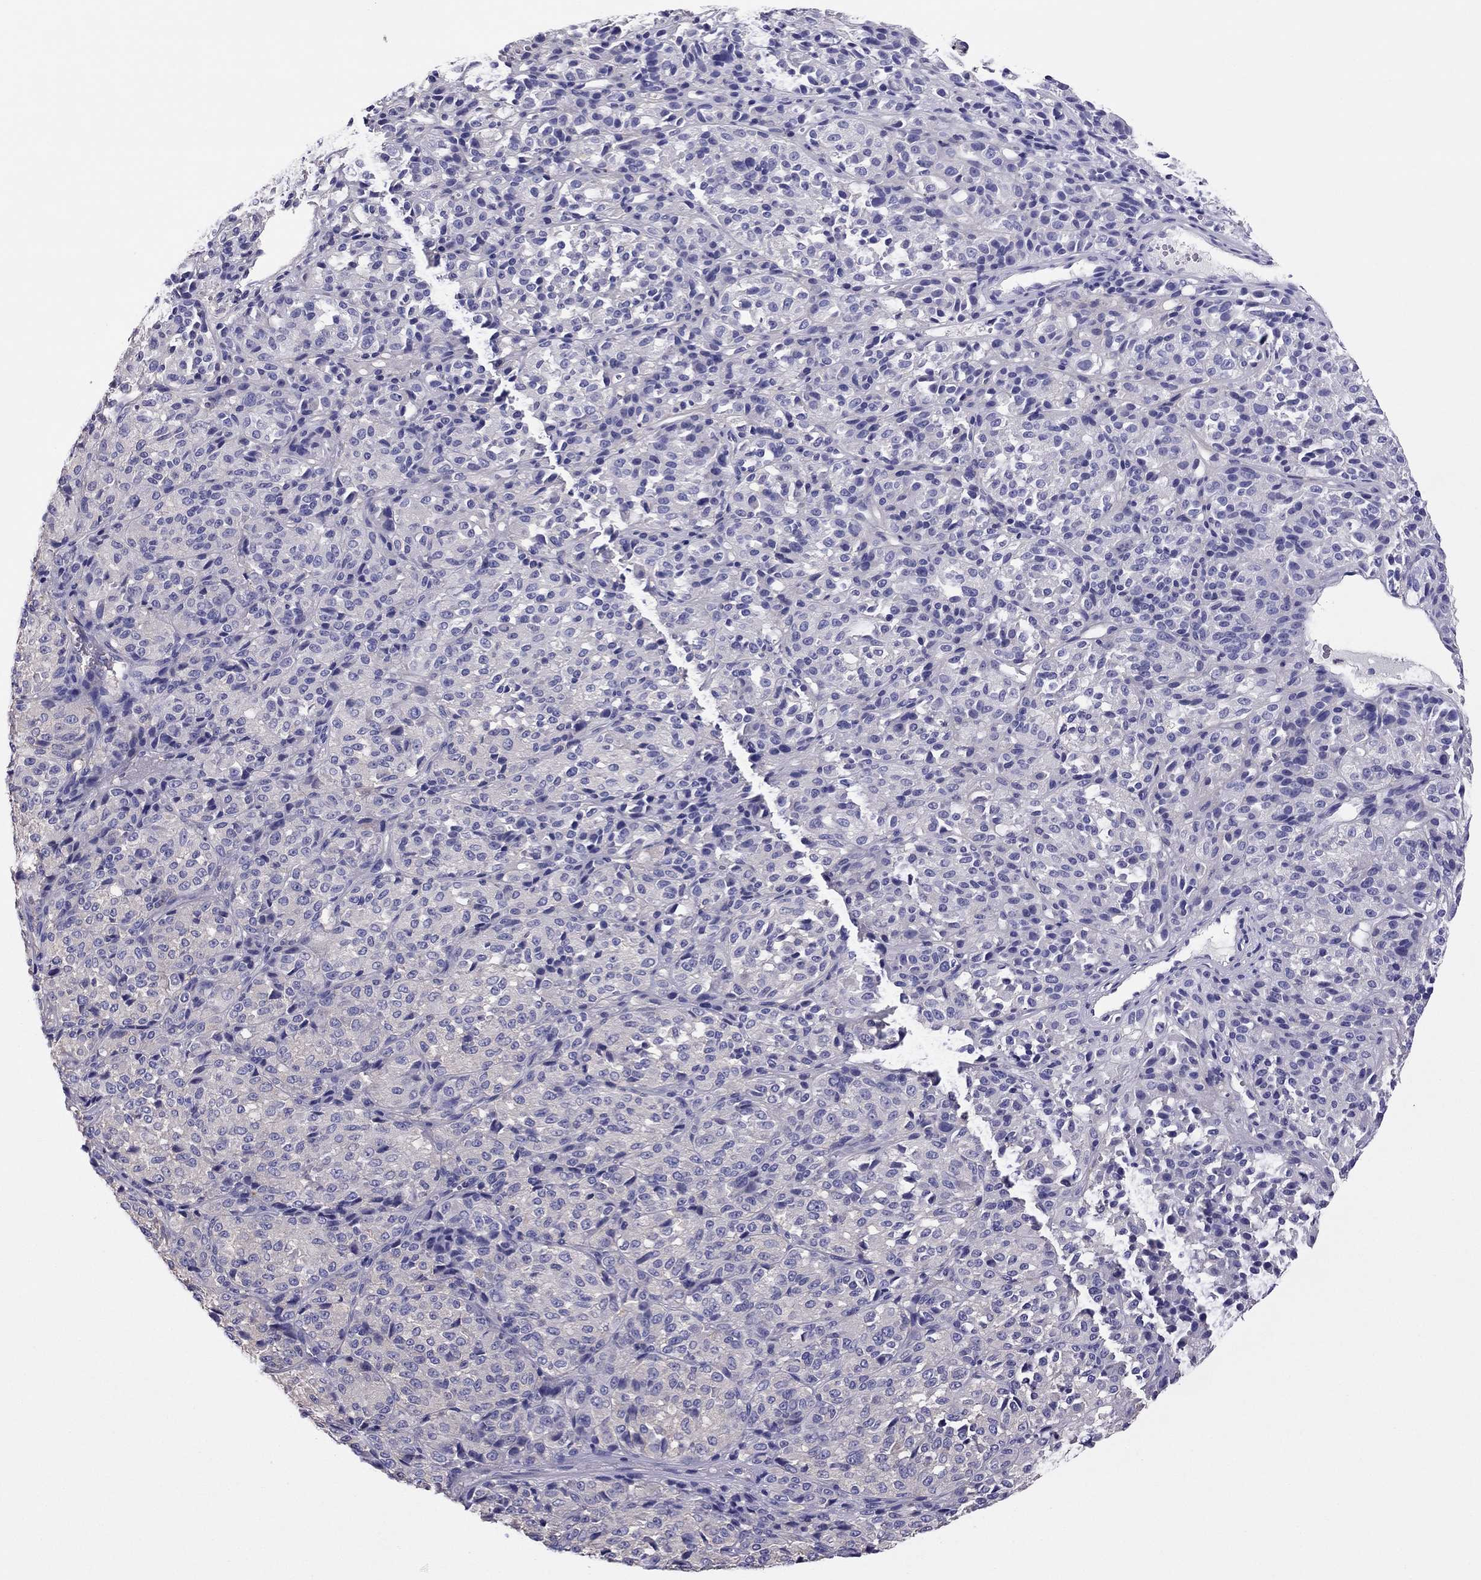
{"staining": {"intensity": "negative", "quantity": "none", "location": "none"}, "tissue": "melanoma", "cell_type": "Tumor cells", "image_type": "cancer", "snomed": [{"axis": "morphology", "description": "Malignant melanoma, Metastatic site"}, {"axis": "topography", "description": "Brain"}], "caption": "Tumor cells are negative for protein expression in human melanoma.", "gene": "TEX22", "patient": {"sex": "female", "age": 56}}